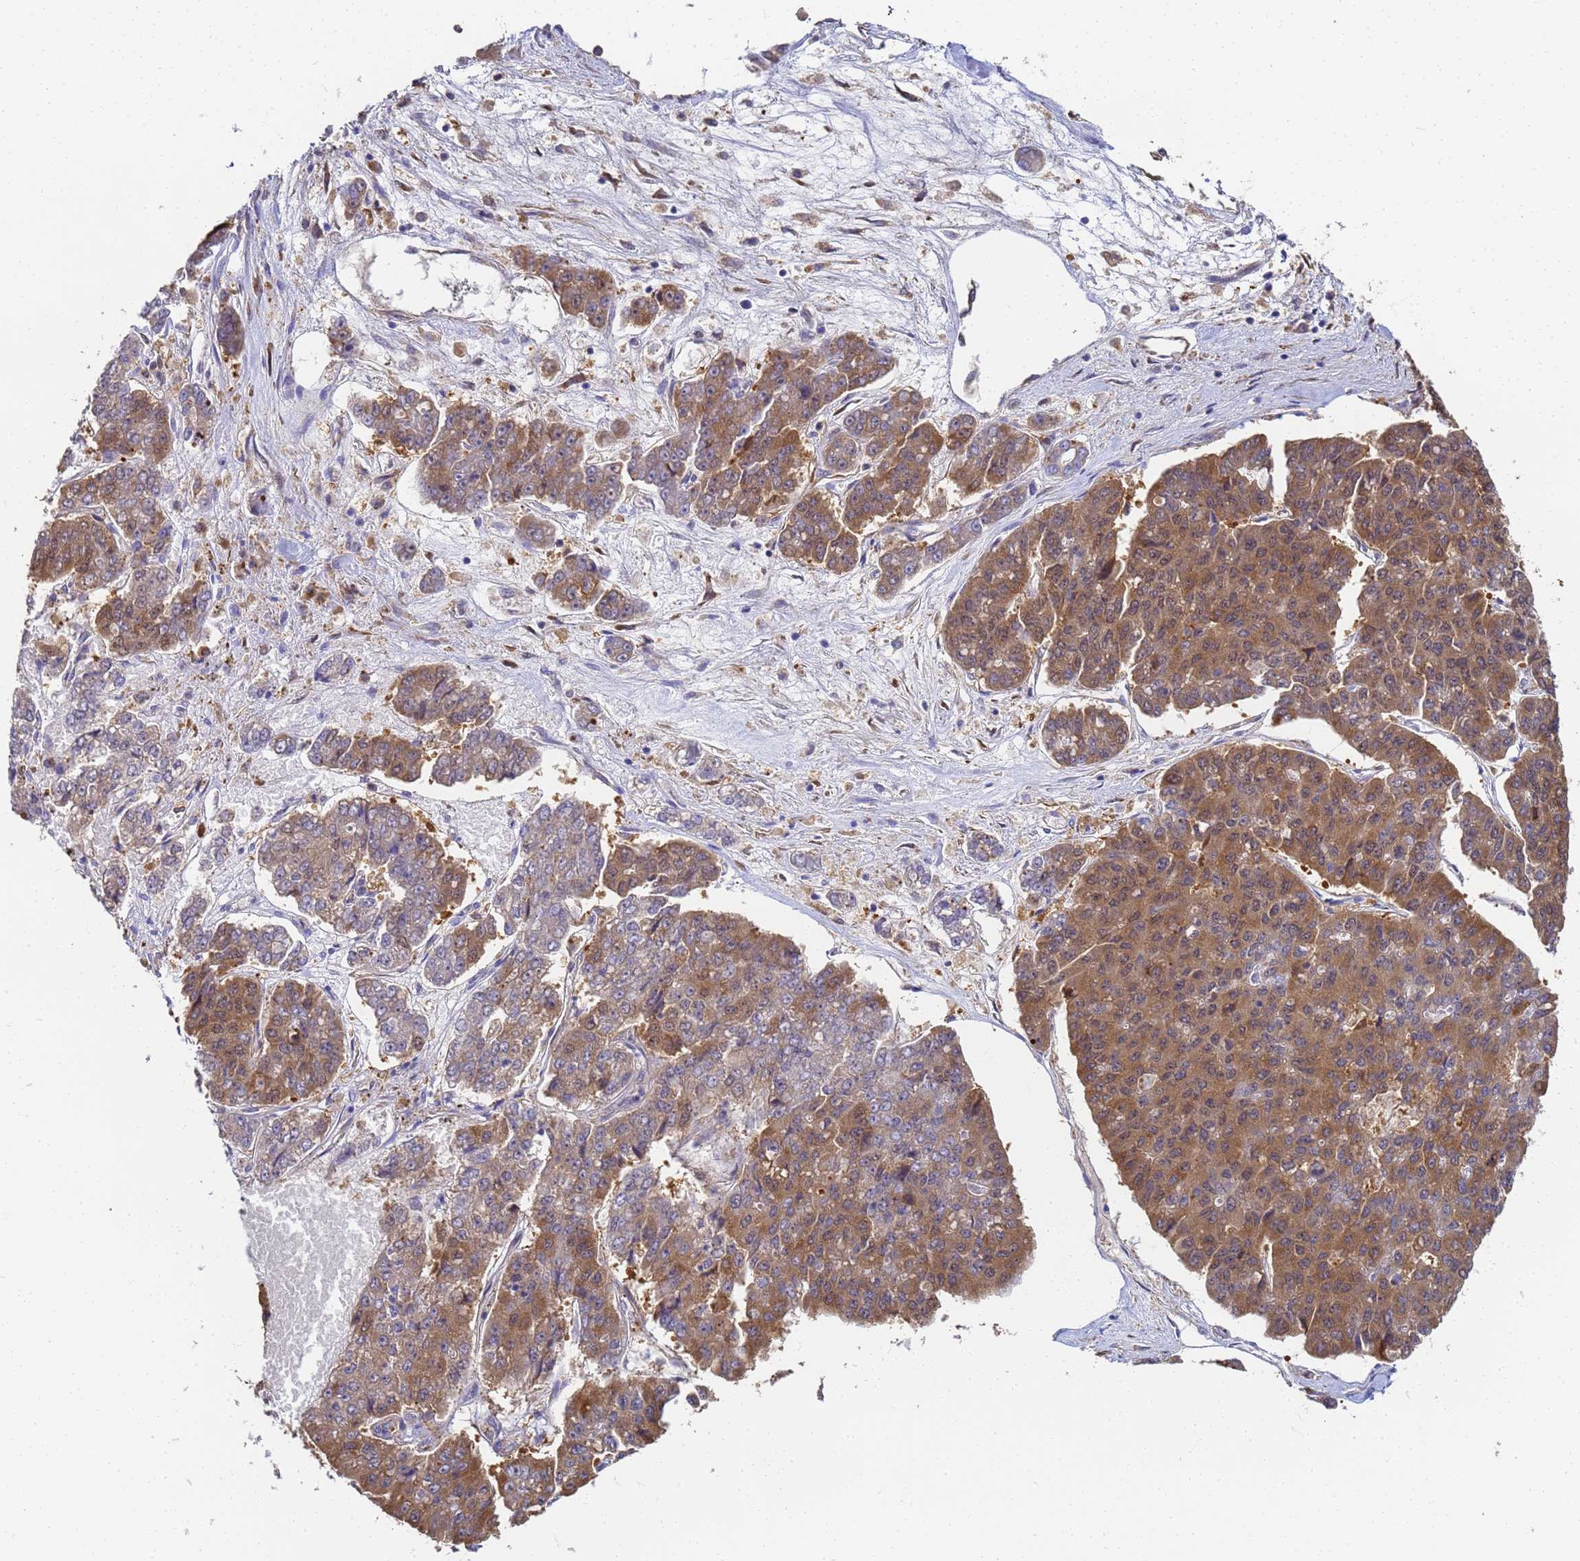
{"staining": {"intensity": "moderate", "quantity": ">75%", "location": "cytoplasmic/membranous"}, "tissue": "pancreatic cancer", "cell_type": "Tumor cells", "image_type": "cancer", "snomed": [{"axis": "morphology", "description": "Adenocarcinoma, NOS"}, {"axis": "topography", "description": "Pancreas"}], "caption": "Protein expression by IHC exhibits moderate cytoplasmic/membranous expression in about >75% of tumor cells in adenocarcinoma (pancreatic). Using DAB (3,3'-diaminobenzidine) (brown) and hematoxylin (blue) stains, captured at high magnification using brightfield microscopy.", "gene": "NME1-NME2", "patient": {"sex": "male", "age": 50}}